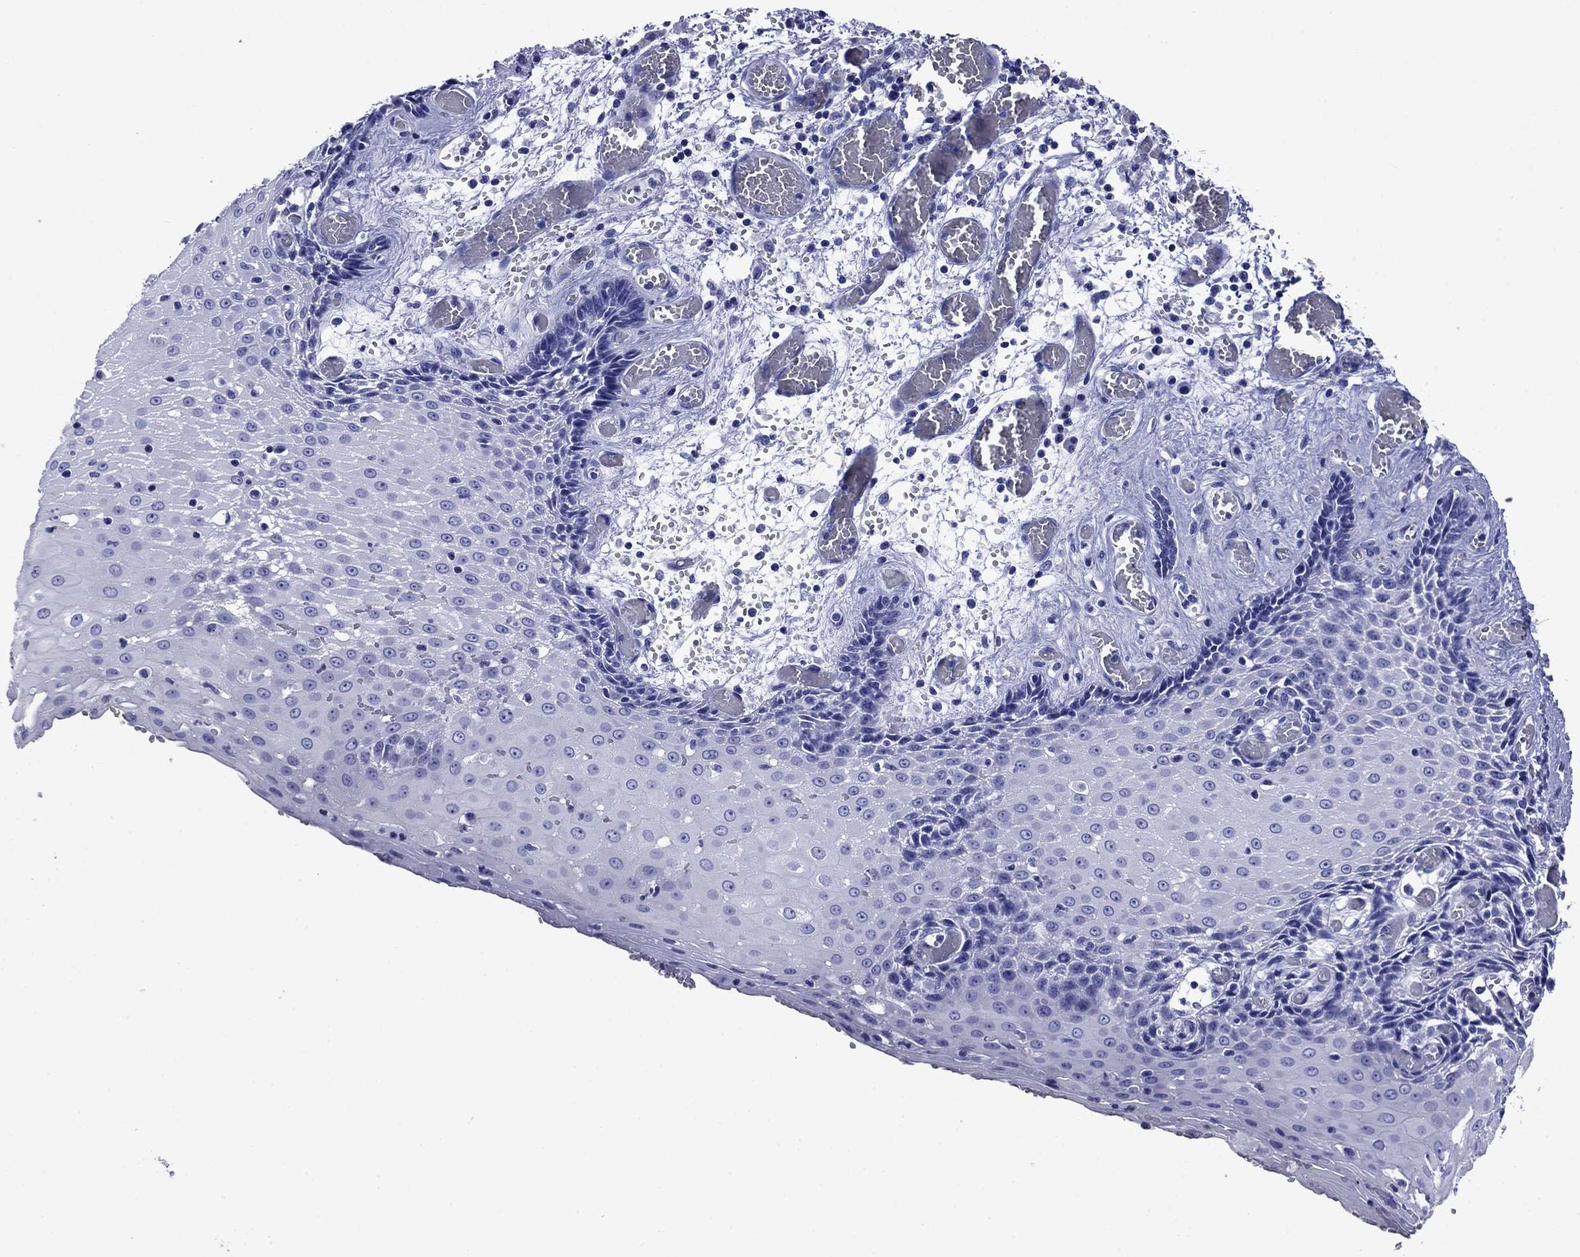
{"staining": {"intensity": "negative", "quantity": "none", "location": "none"}, "tissue": "esophagus", "cell_type": "Squamous epithelial cells", "image_type": "normal", "snomed": [{"axis": "morphology", "description": "Normal tissue, NOS"}, {"axis": "topography", "description": "Esophagus"}], "caption": "A high-resolution photomicrograph shows IHC staining of benign esophagus, which reveals no significant positivity in squamous epithelial cells. Nuclei are stained in blue.", "gene": "SLC1A2", "patient": {"sex": "male", "age": 58}}